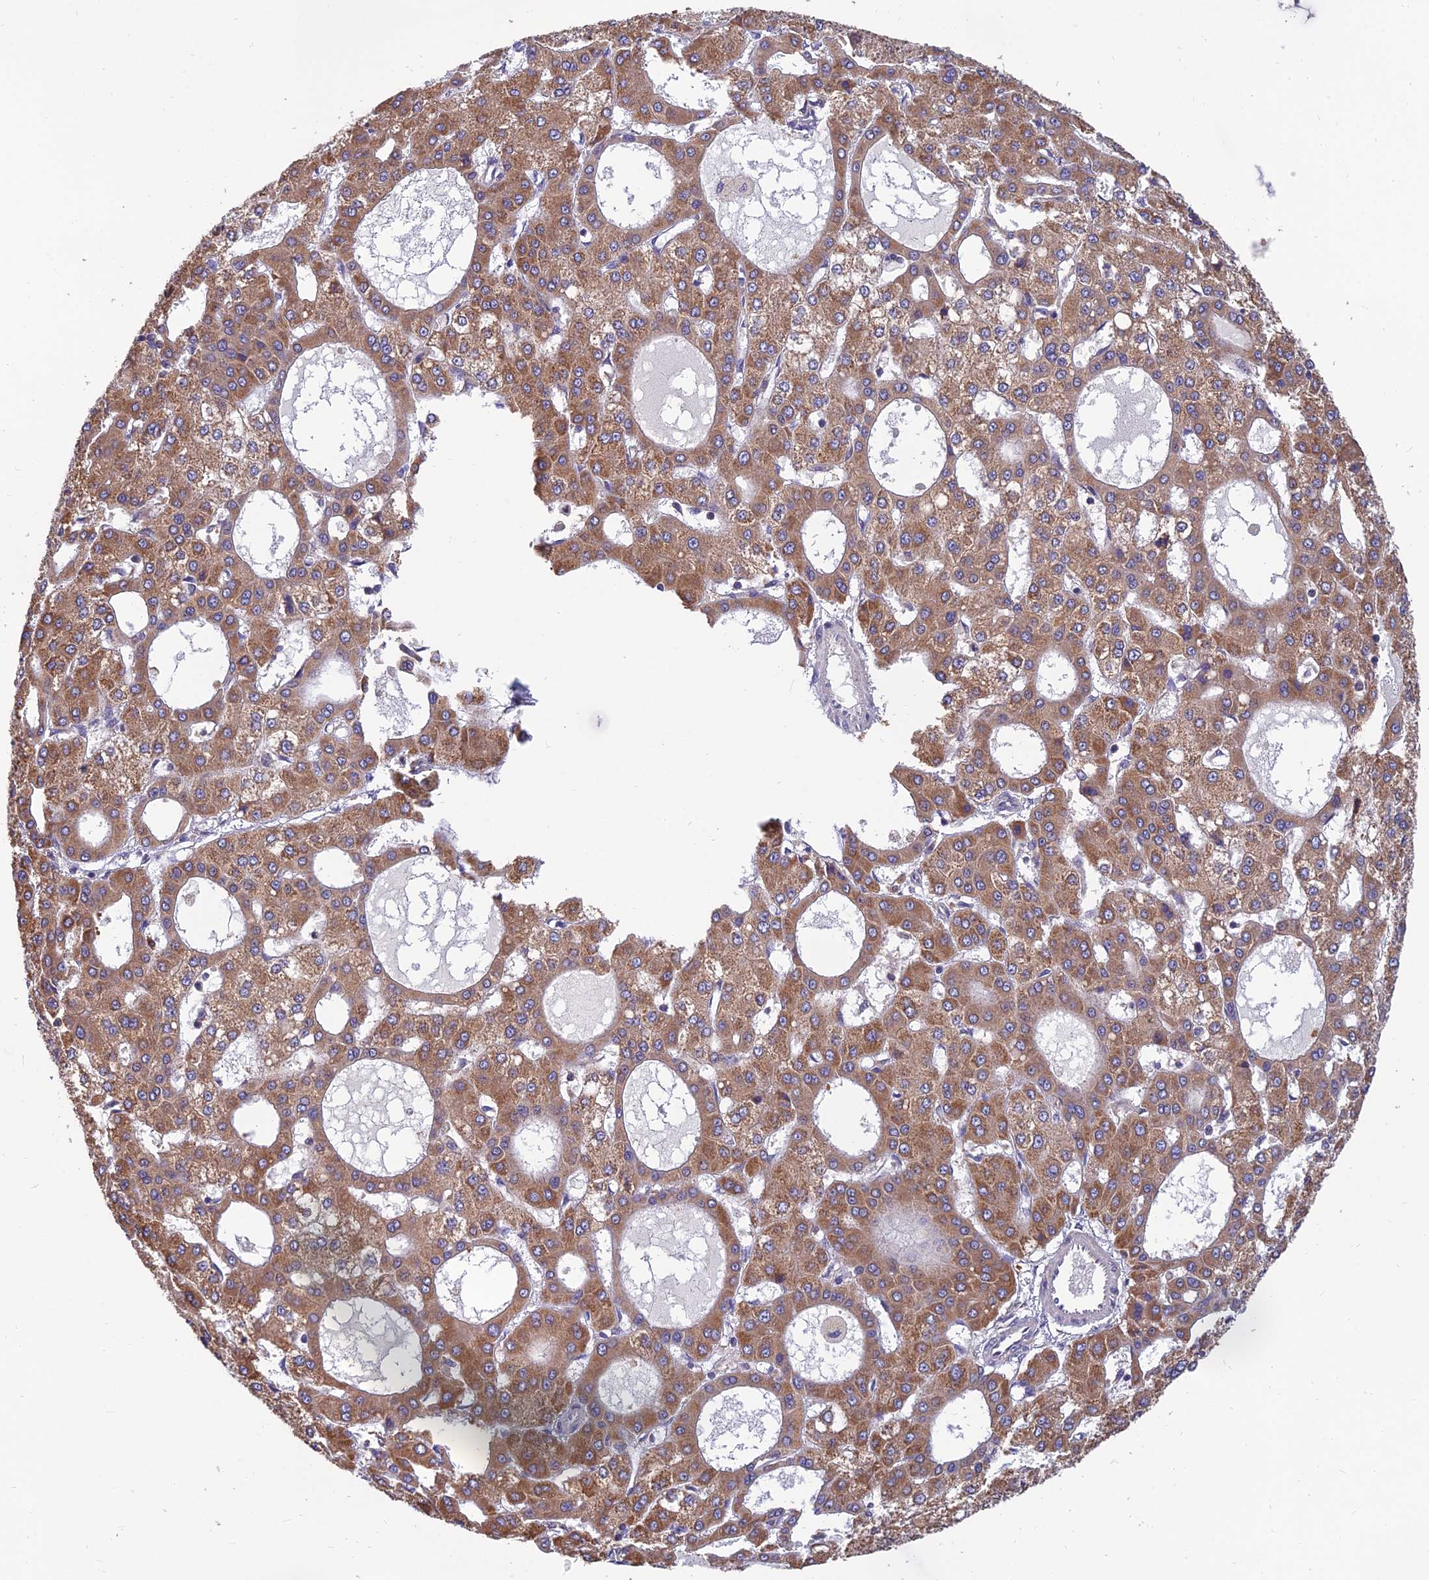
{"staining": {"intensity": "moderate", "quantity": ">75%", "location": "cytoplasmic/membranous"}, "tissue": "liver cancer", "cell_type": "Tumor cells", "image_type": "cancer", "snomed": [{"axis": "morphology", "description": "Carcinoma, Hepatocellular, NOS"}, {"axis": "topography", "description": "Liver"}], "caption": "Immunohistochemical staining of liver hepatocellular carcinoma displays medium levels of moderate cytoplasmic/membranous protein expression in approximately >75% of tumor cells.", "gene": "UMAD1", "patient": {"sex": "male", "age": 47}}